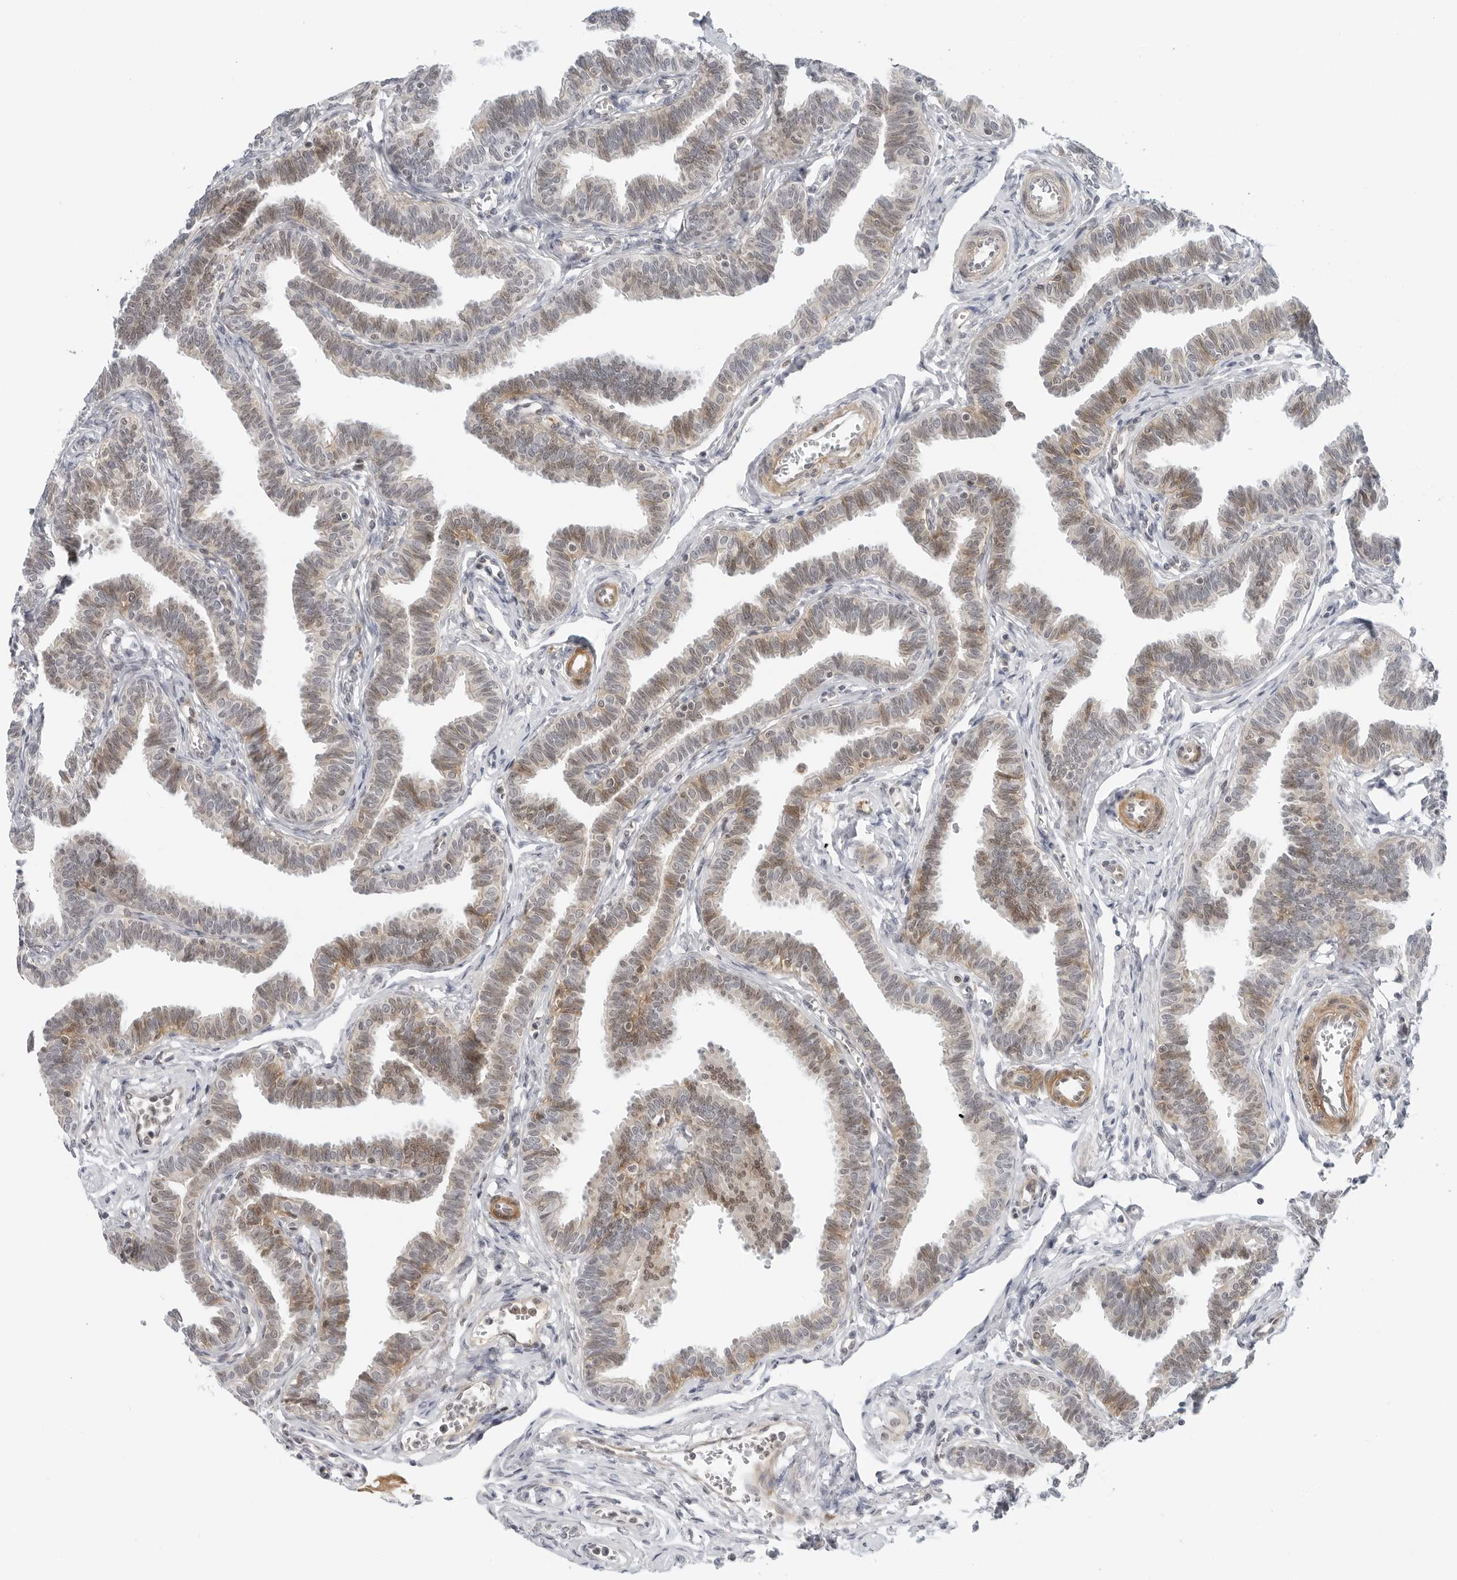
{"staining": {"intensity": "weak", "quantity": "25%-75%", "location": "cytoplasmic/membranous,nuclear"}, "tissue": "fallopian tube", "cell_type": "Glandular cells", "image_type": "normal", "snomed": [{"axis": "morphology", "description": "Normal tissue, NOS"}, {"axis": "topography", "description": "Fallopian tube"}, {"axis": "topography", "description": "Ovary"}], "caption": "Immunohistochemical staining of benign fallopian tube exhibits weak cytoplasmic/membranous,nuclear protein positivity in approximately 25%-75% of glandular cells.", "gene": "SUGCT", "patient": {"sex": "female", "age": 23}}